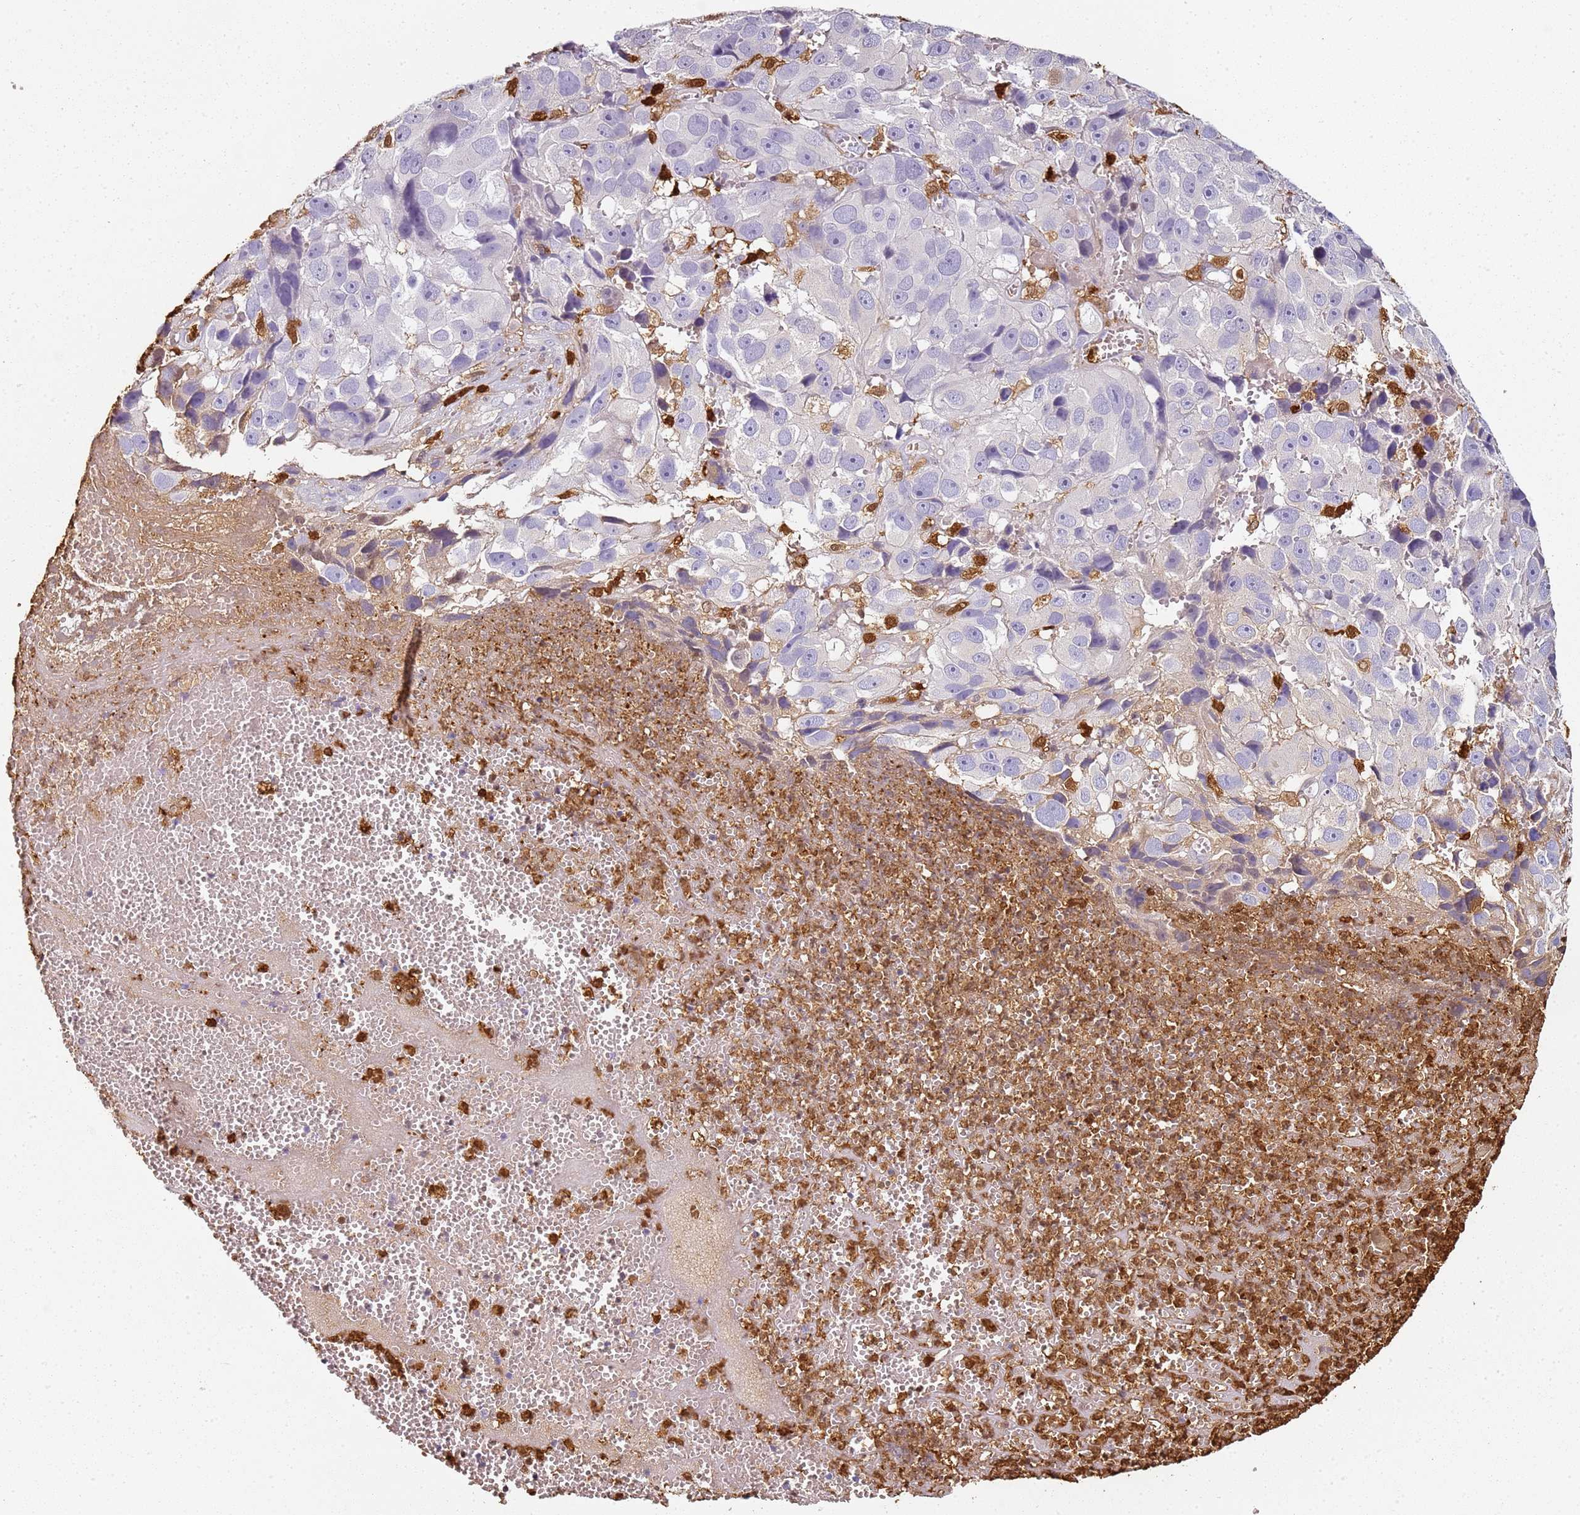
{"staining": {"intensity": "negative", "quantity": "none", "location": "none"}, "tissue": "melanoma", "cell_type": "Tumor cells", "image_type": "cancer", "snomed": [{"axis": "morphology", "description": "Malignant melanoma, NOS"}, {"axis": "topography", "description": "Skin"}], "caption": "Tumor cells are negative for brown protein staining in melanoma.", "gene": "S100A4", "patient": {"sex": "male", "age": 84}}